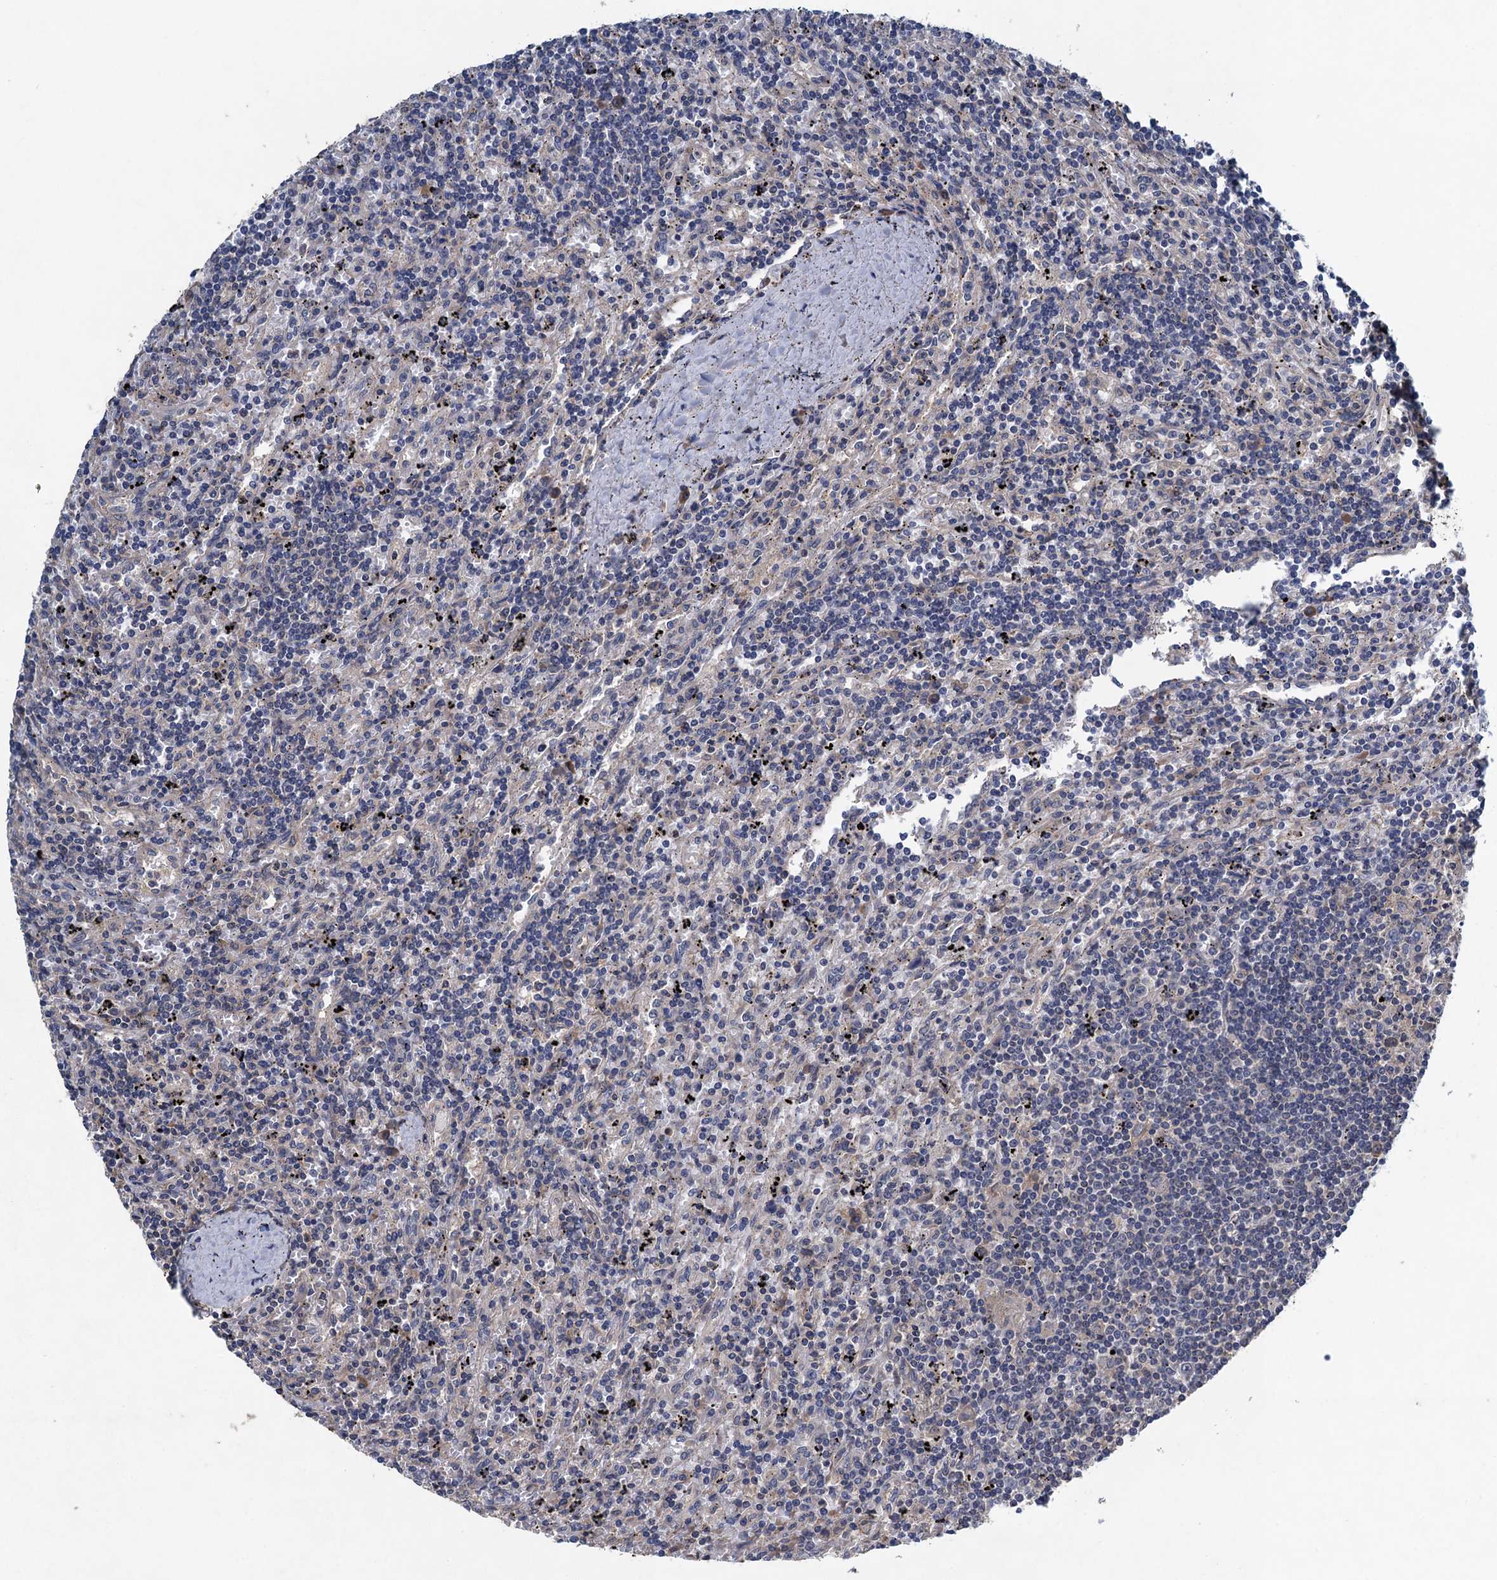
{"staining": {"intensity": "negative", "quantity": "none", "location": "none"}, "tissue": "lymphoma", "cell_type": "Tumor cells", "image_type": "cancer", "snomed": [{"axis": "morphology", "description": "Malignant lymphoma, non-Hodgkin's type, Low grade"}, {"axis": "topography", "description": "Spleen"}], "caption": "Immunohistochemical staining of human lymphoma reveals no significant positivity in tumor cells. (Brightfield microscopy of DAB (3,3'-diaminobenzidine) IHC at high magnification).", "gene": "CNTN5", "patient": {"sex": "male", "age": 76}}